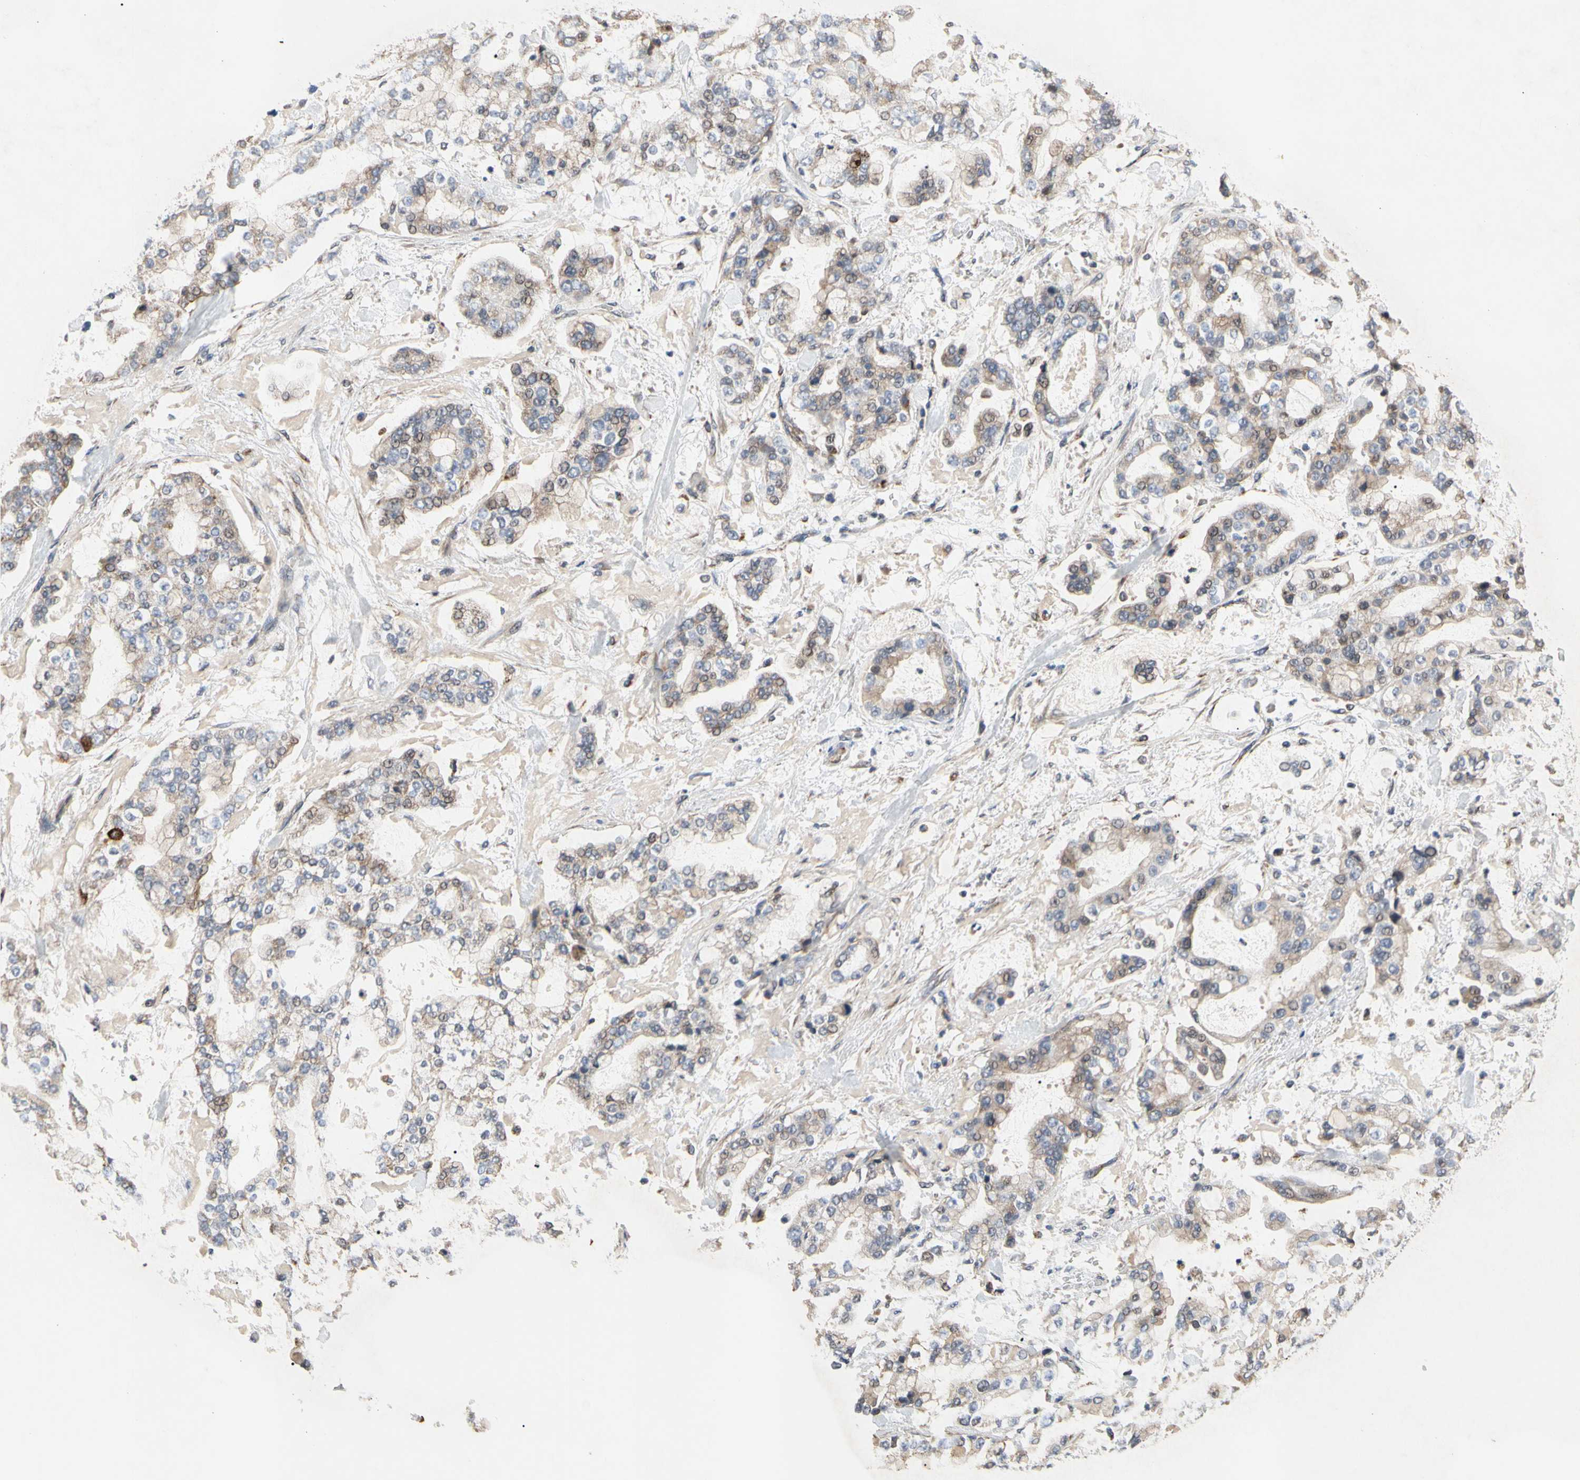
{"staining": {"intensity": "moderate", "quantity": ">75%", "location": "cytoplasmic/membranous"}, "tissue": "stomach cancer", "cell_type": "Tumor cells", "image_type": "cancer", "snomed": [{"axis": "morphology", "description": "Normal tissue, NOS"}, {"axis": "morphology", "description": "Adenocarcinoma, NOS"}, {"axis": "topography", "description": "Stomach, upper"}, {"axis": "topography", "description": "Stomach"}], "caption": "A brown stain highlights moderate cytoplasmic/membranous expression of a protein in stomach cancer tumor cells.", "gene": "GPD2", "patient": {"sex": "male", "age": 76}}